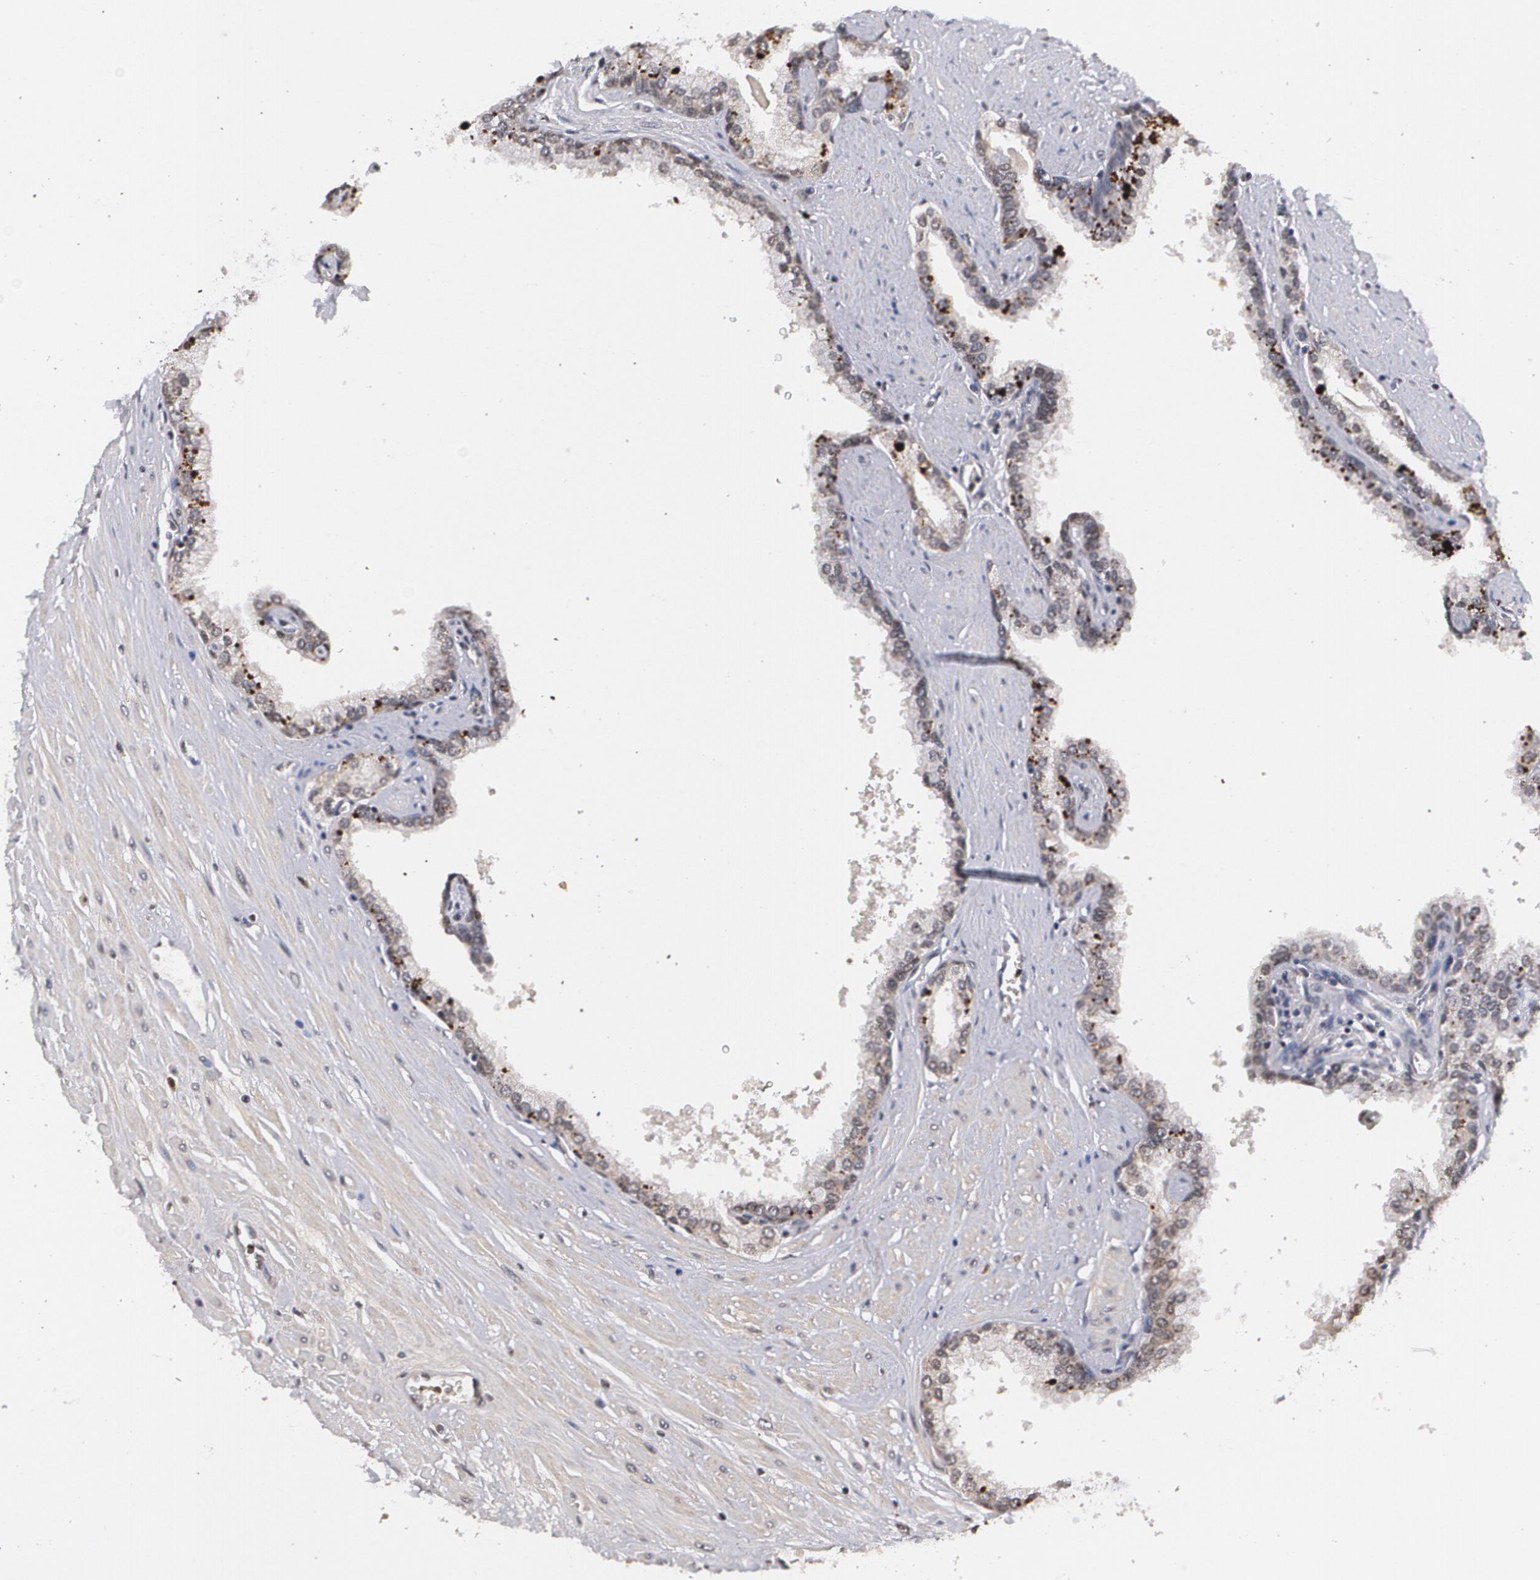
{"staining": {"intensity": "weak", "quantity": "<25%", "location": "cytoplasmic/membranous"}, "tissue": "prostate", "cell_type": "Glandular cells", "image_type": "normal", "snomed": [{"axis": "morphology", "description": "Normal tissue, NOS"}, {"axis": "topography", "description": "Prostate"}], "caption": "DAB immunohistochemical staining of unremarkable prostate exhibits no significant positivity in glandular cells.", "gene": "MVP", "patient": {"sex": "male", "age": 60}}